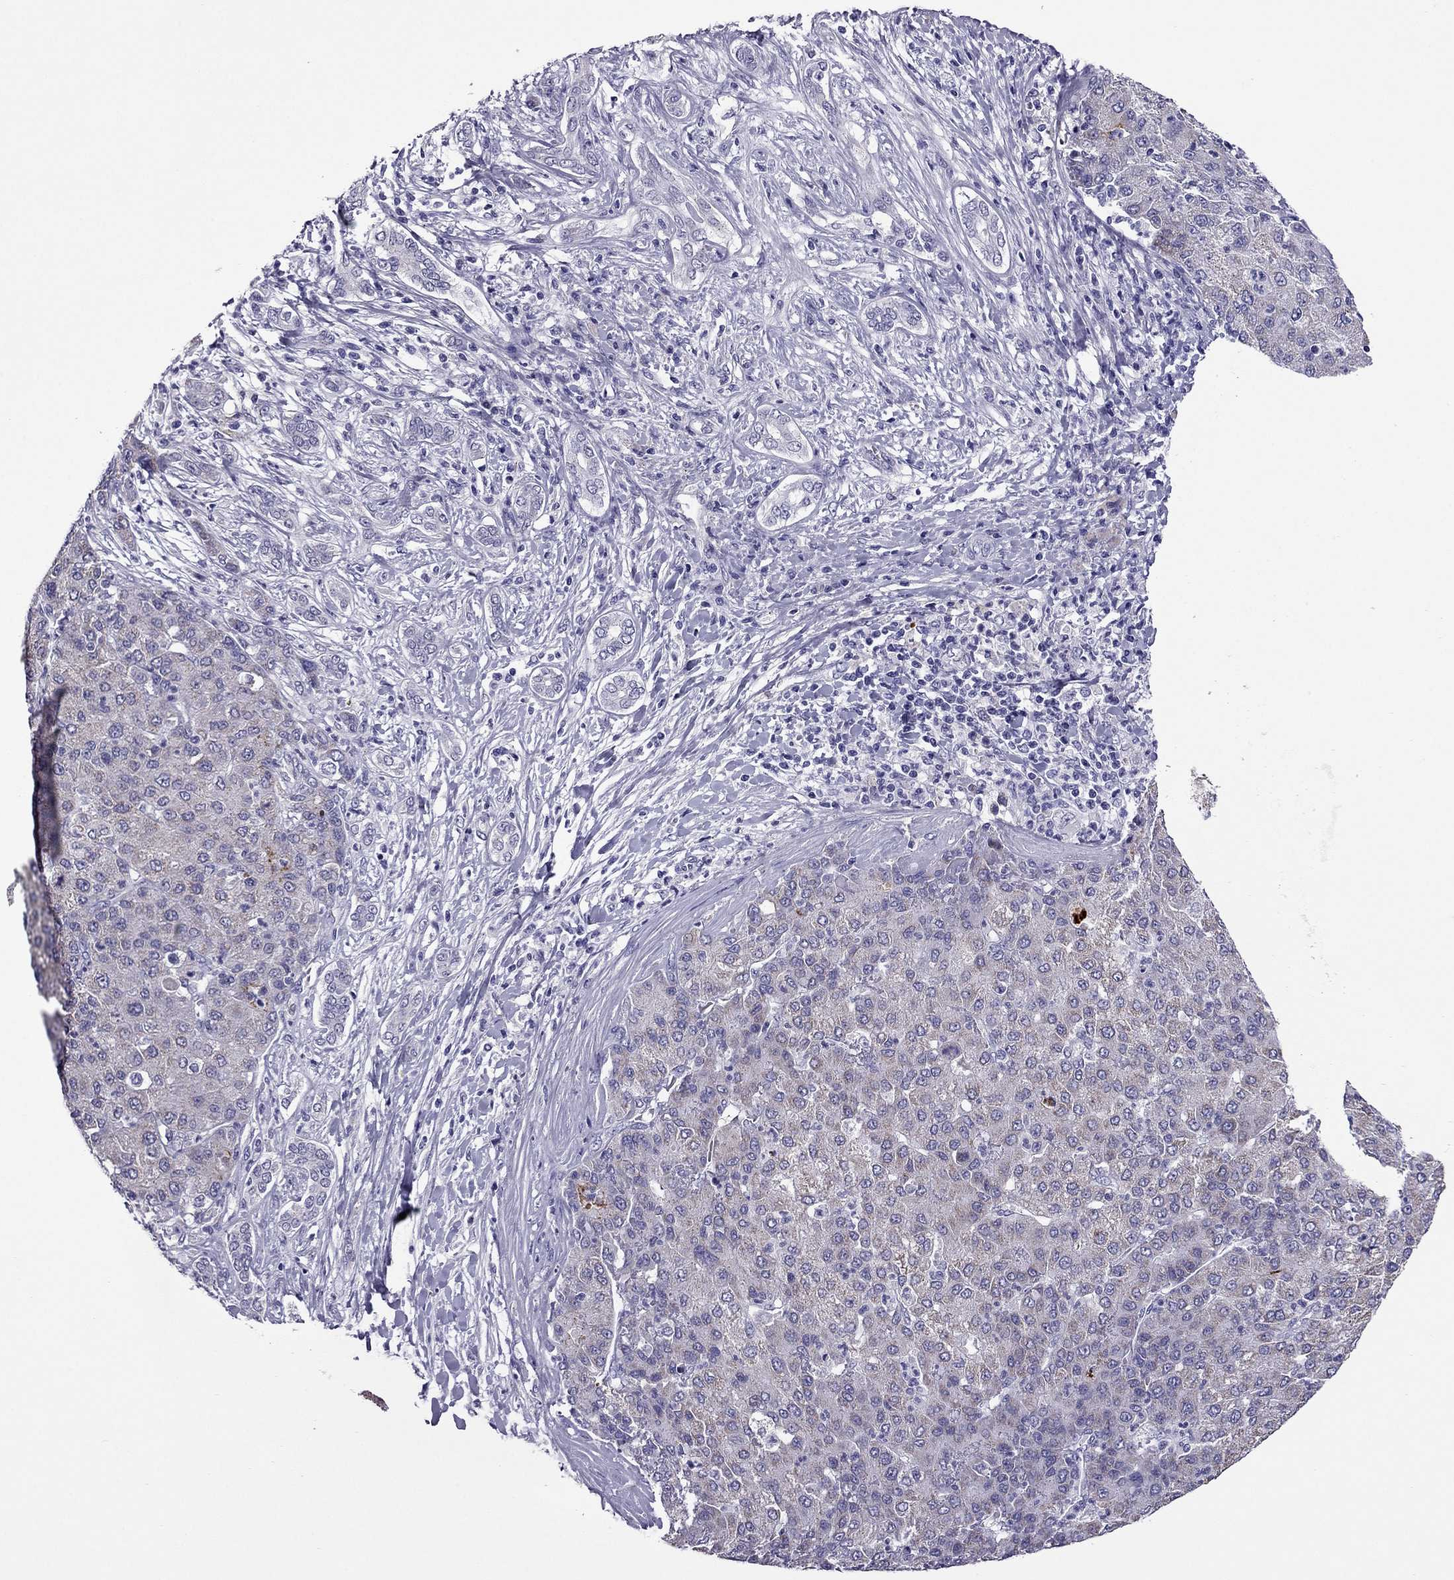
{"staining": {"intensity": "weak", "quantity": "25%-75%", "location": "cytoplasmic/membranous"}, "tissue": "liver cancer", "cell_type": "Tumor cells", "image_type": "cancer", "snomed": [{"axis": "morphology", "description": "Carcinoma, Hepatocellular, NOS"}, {"axis": "topography", "description": "Liver"}], "caption": "High-magnification brightfield microscopy of liver cancer stained with DAB (3,3'-diaminobenzidine) (brown) and counterstained with hematoxylin (blue). tumor cells exhibit weak cytoplasmic/membranous expression is present in approximately25%-75% of cells.", "gene": "MYBPH", "patient": {"sex": "male", "age": 65}}